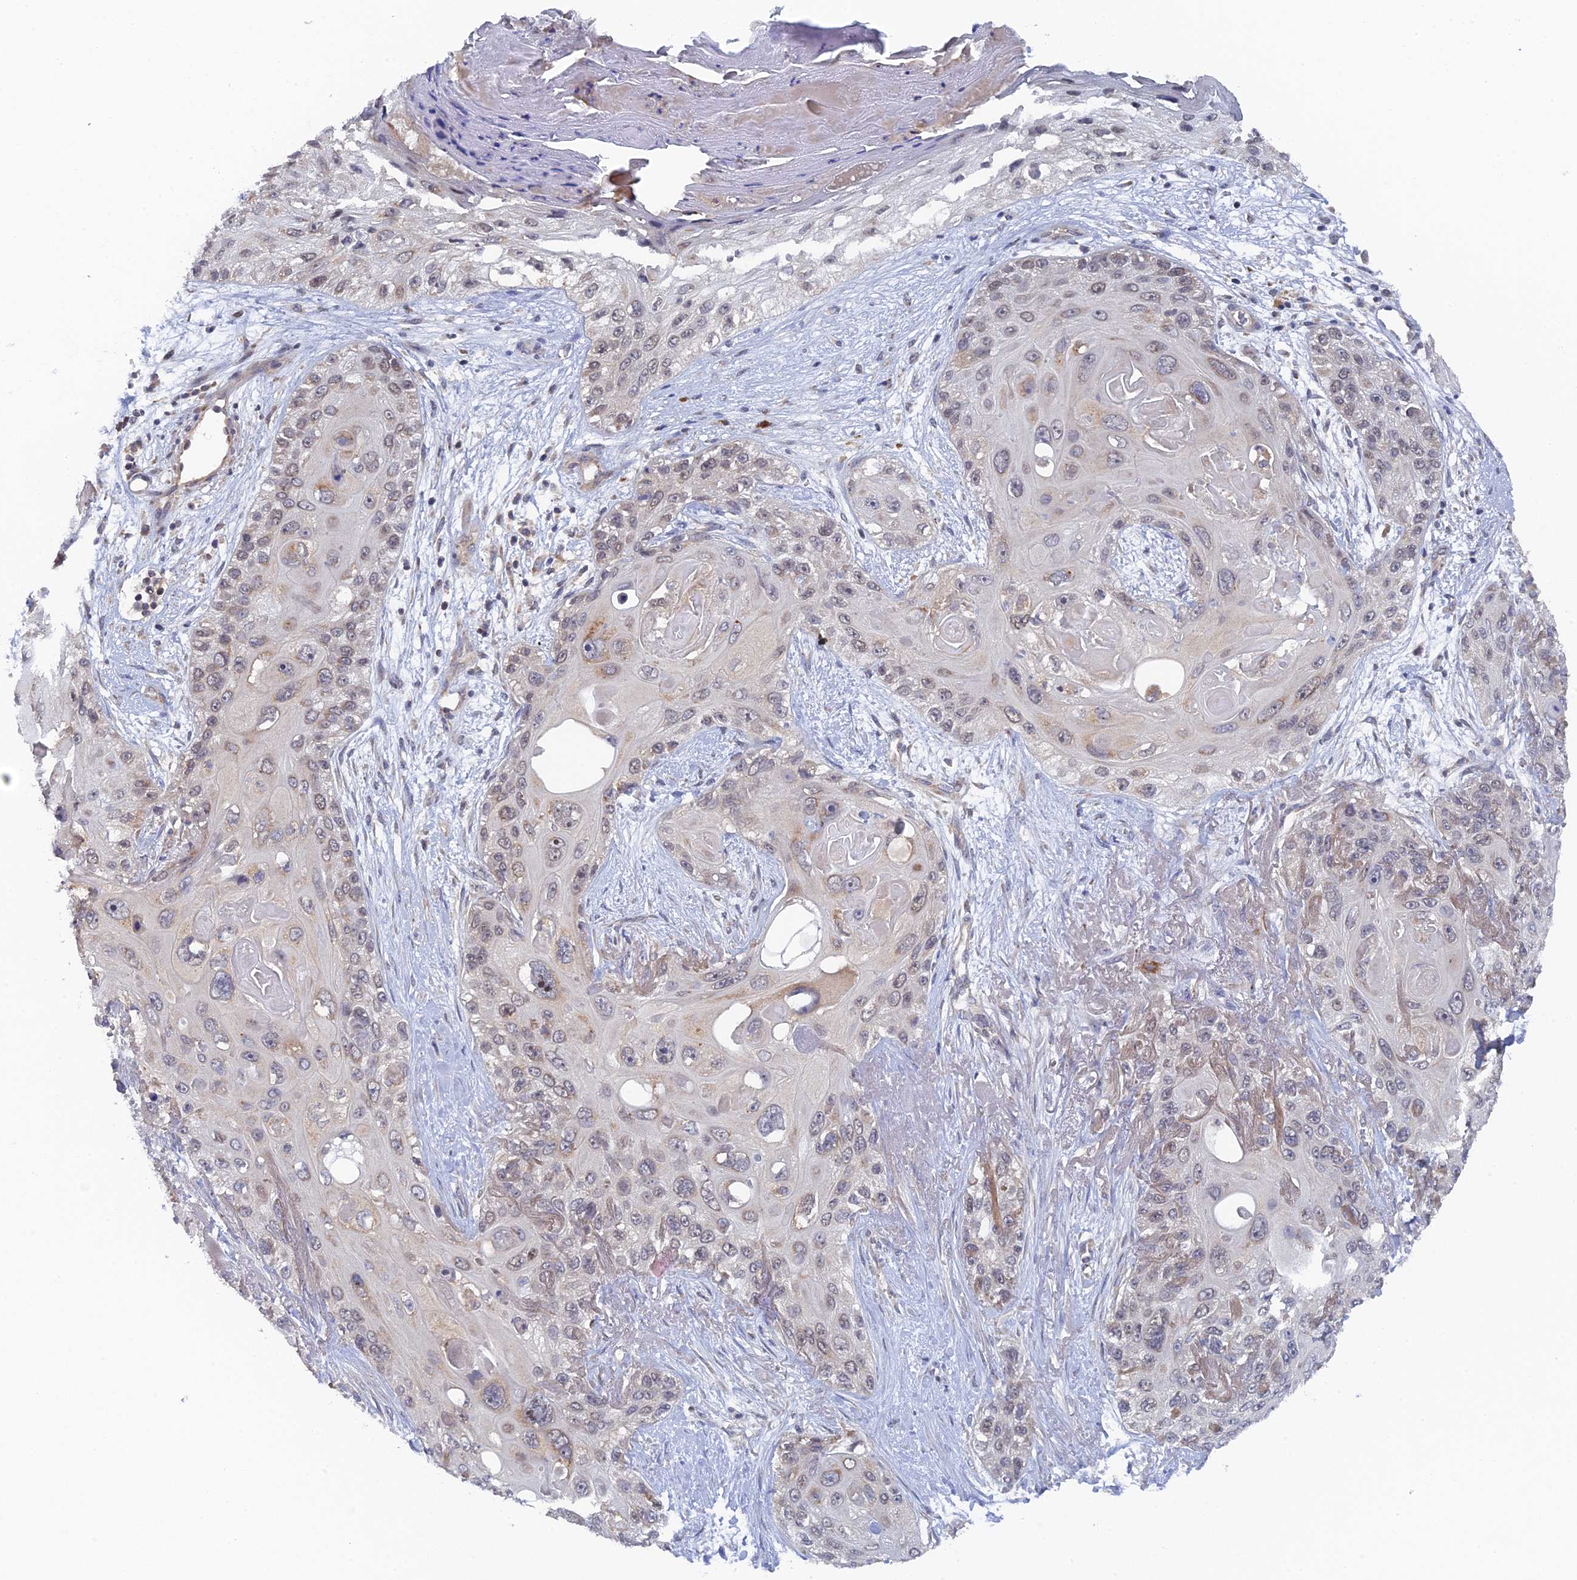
{"staining": {"intensity": "weak", "quantity": "<25%", "location": "nuclear"}, "tissue": "skin cancer", "cell_type": "Tumor cells", "image_type": "cancer", "snomed": [{"axis": "morphology", "description": "Normal tissue, NOS"}, {"axis": "morphology", "description": "Squamous cell carcinoma, NOS"}, {"axis": "topography", "description": "Skin"}], "caption": "IHC image of human skin squamous cell carcinoma stained for a protein (brown), which shows no expression in tumor cells.", "gene": "MIGA2", "patient": {"sex": "male", "age": 72}}